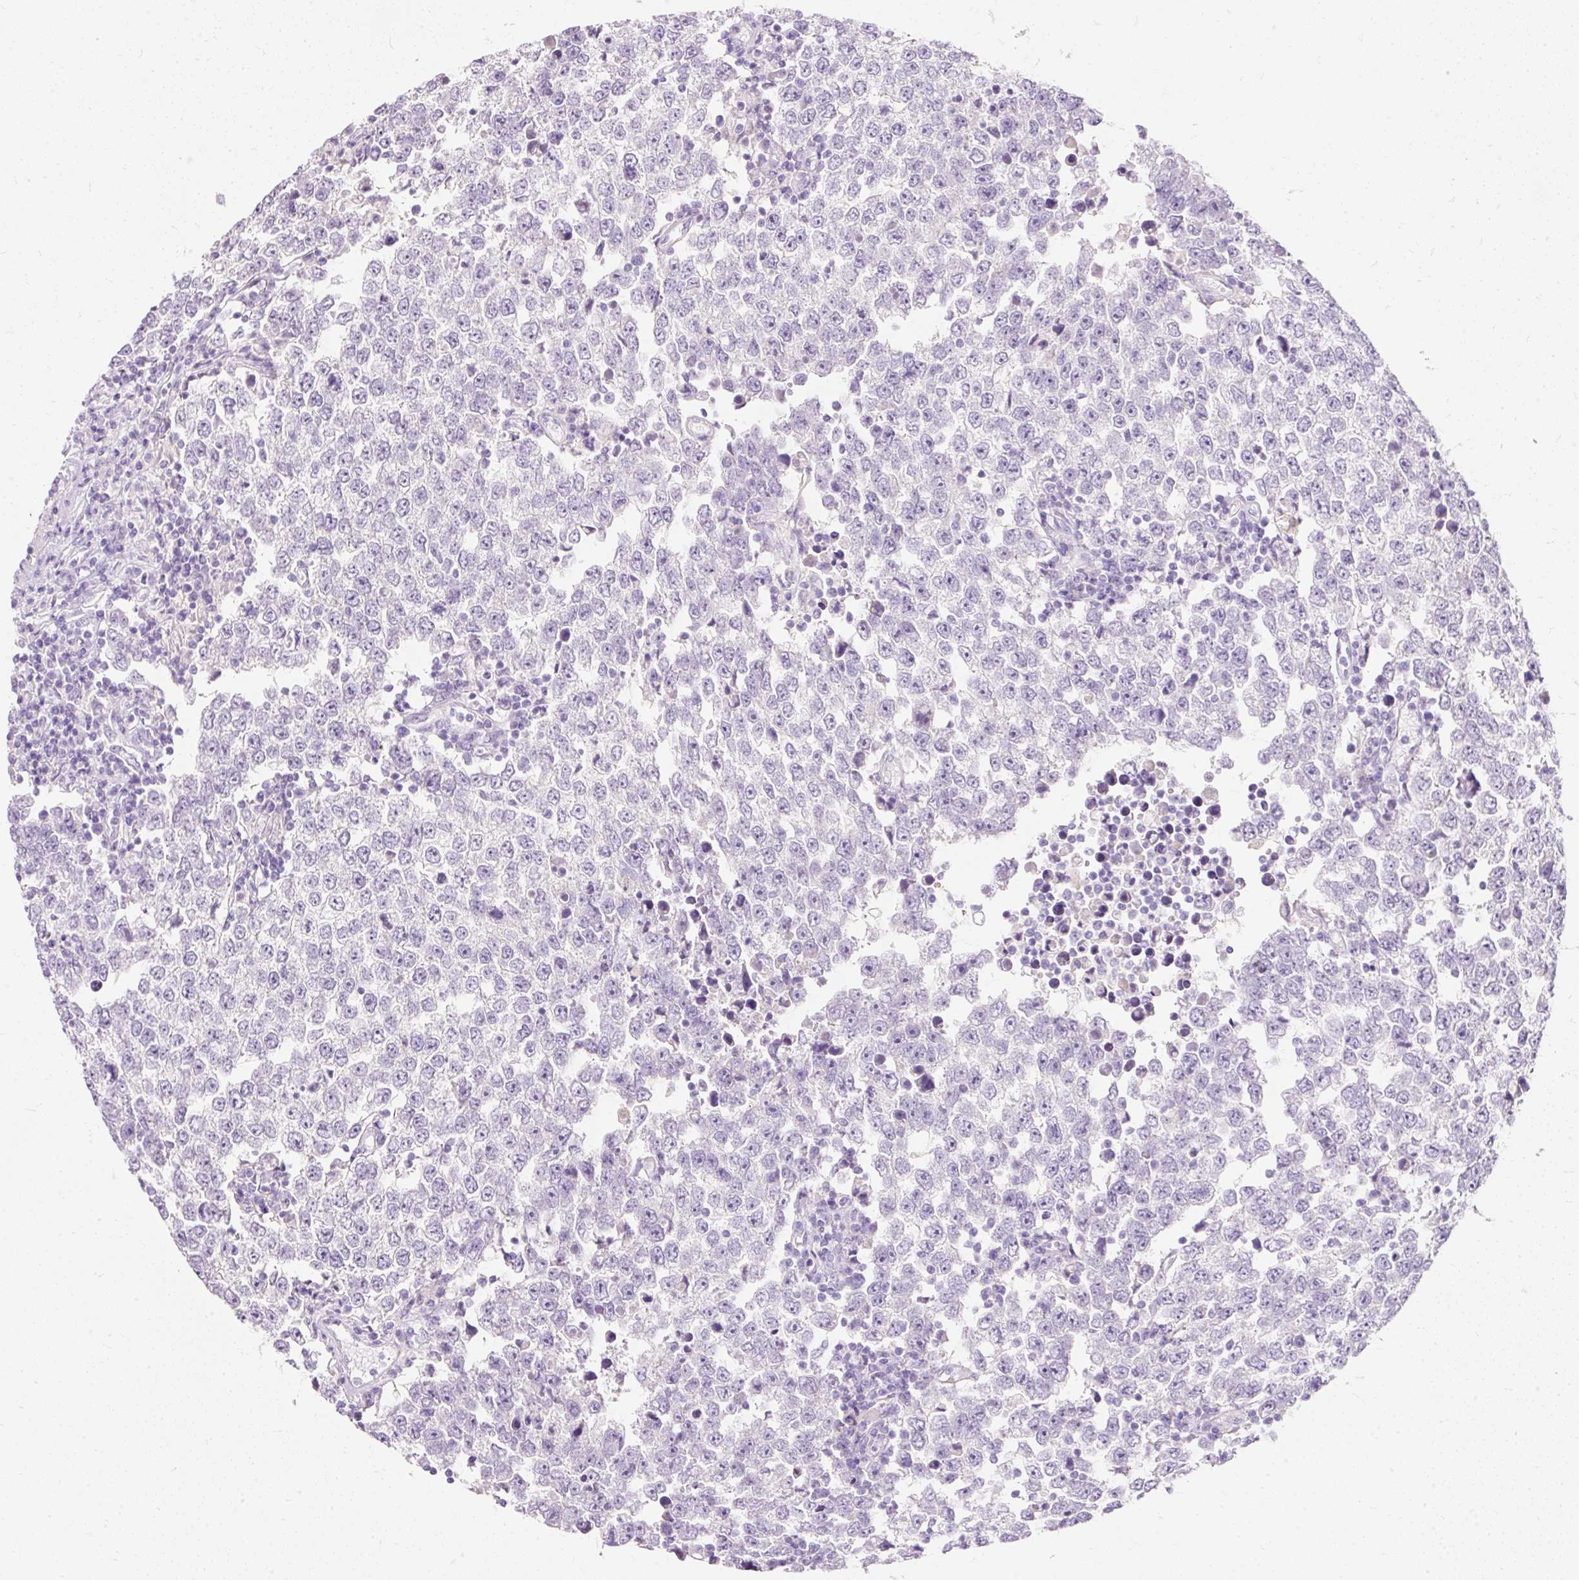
{"staining": {"intensity": "negative", "quantity": "none", "location": "none"}, "tissue": "testis cancer", "cell_type": "Tumor cells", "image_type": "cancer", "snomed": [{"axis": "morphology", "description": "Seminoma, NOS"}, {"axis": "morphology", "description": "Carcinoma, Embryonal, NOS"}, {"axis": "topography", "description": "Testis"}], "caption": "This is an IHC photomicrograph of testis seminoma. There is no staining in tumor cells.", "gene": "CLDN25", "patient": {"sex": "male", "age": 28}}